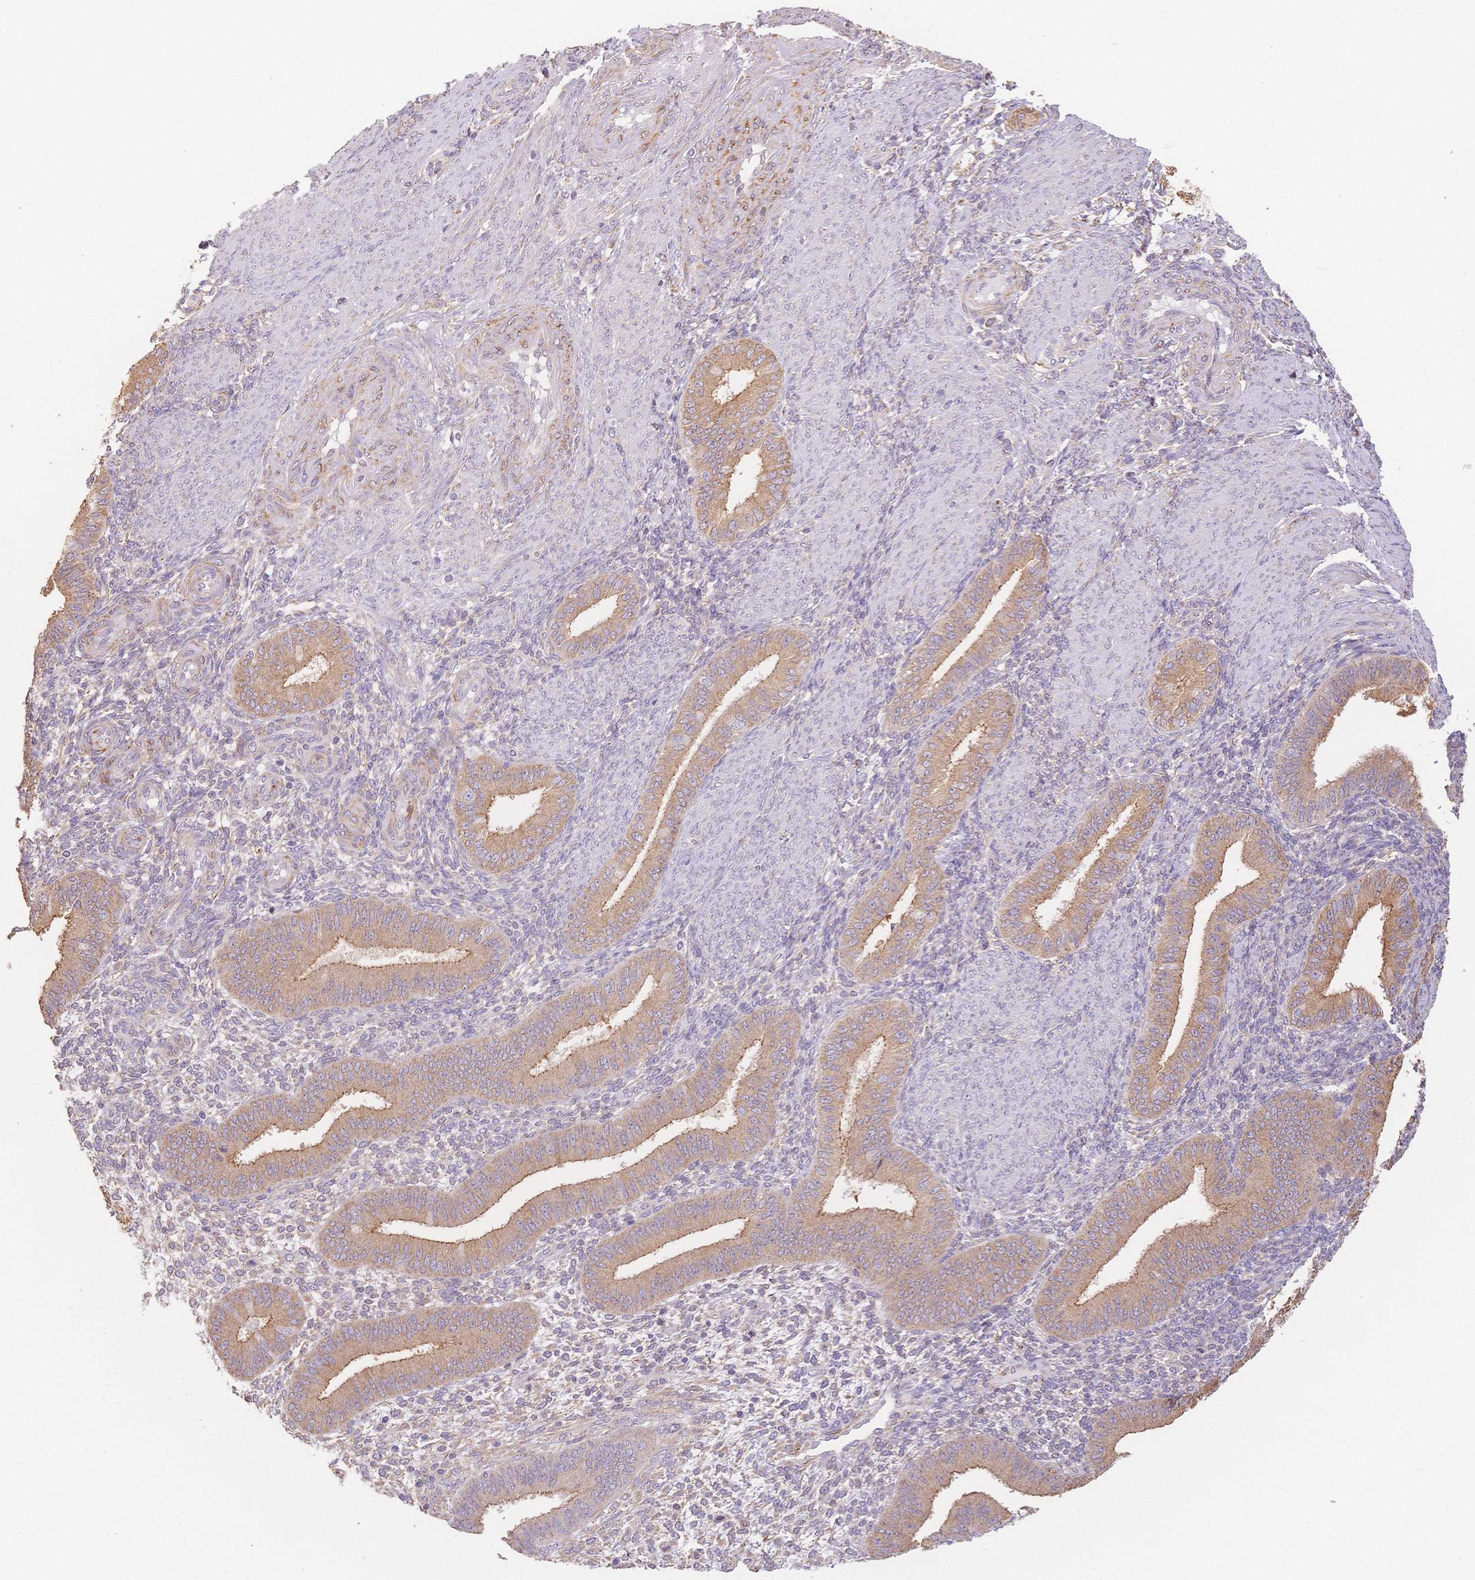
{"staining": {"intensity": "negative", "quantity": "none", "location": "none"}, "tissue": "endometrium", "cell_type": "Cells in endometrial stroma", "image_type": "normal", "snomed": [{"axis": "morphology", "description": "Normal tissue, NOS"}, {"axis": "topography", "description": "Endometrium"}], "caption": "Immunohistochemistry image of unremarkable endometrium: endometrium stained with DAB exhibits no significant protein staining in cells in endometrial stroma. (DAB IHC with hematoxylin counter stain).", "gene": "HS3ST5", "patient": {"sex": "female", "age": 39}}